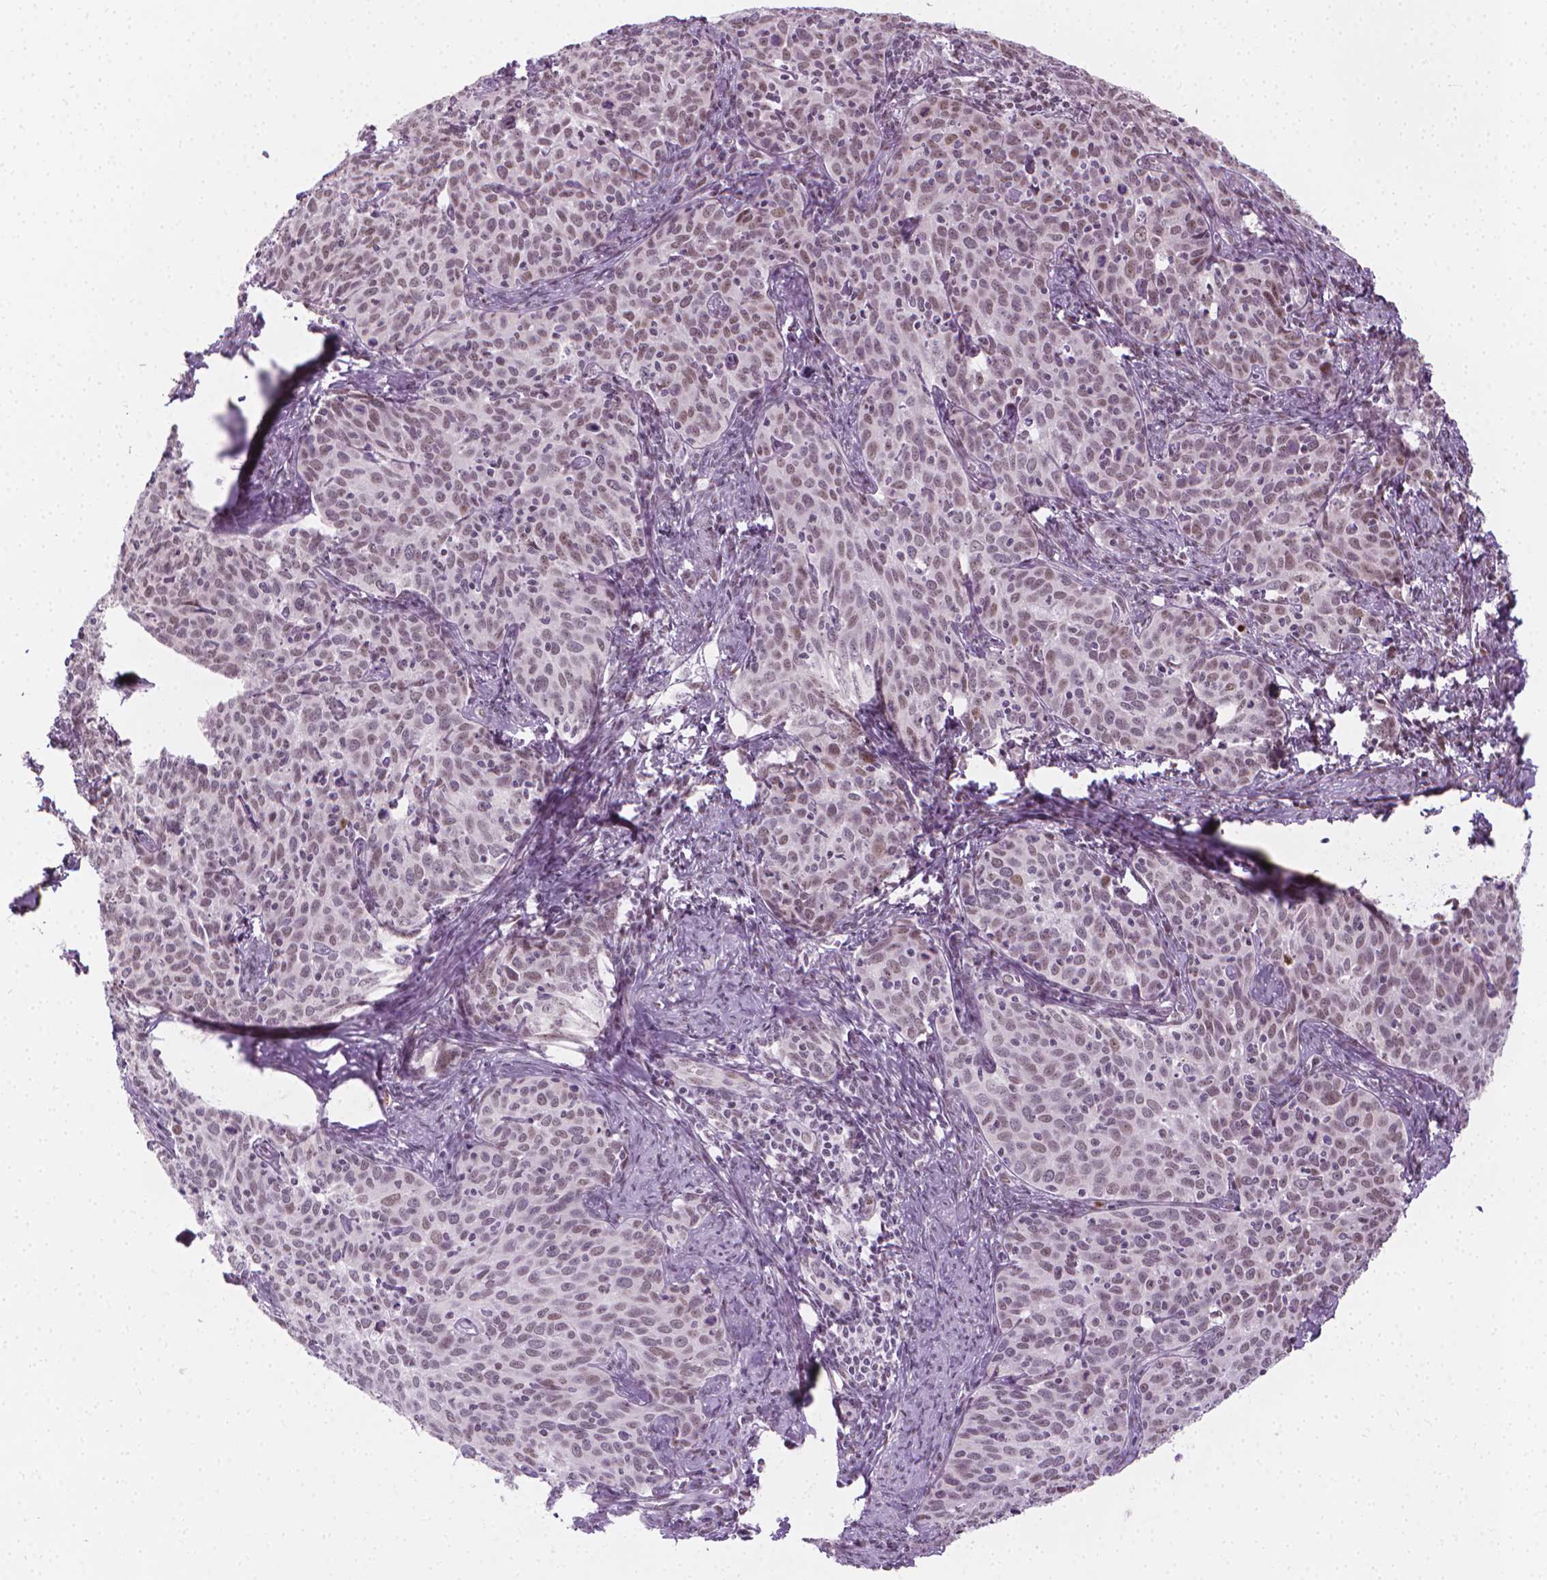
{"staining": {"intensity": "weak", "quantity": "25%-75%", "location": "nuclear"}, "tissue": "cervical cancer", "cell_type": "Tumor cells", "image_type": "cancer", "snomed": [{"axis": "morphology", "description": "Squamous cell carcinoma, NOS"}, {"axis": "topography", "description": "Cervix"}], "caption": "Cervical cancer was stained to show a protein in brown. There is low levels of weak nuclear expression in approximately 25%-75% of tumor cells.", "gene": "CDKN1C", "patient": {"sex": "female", "age": 62}}